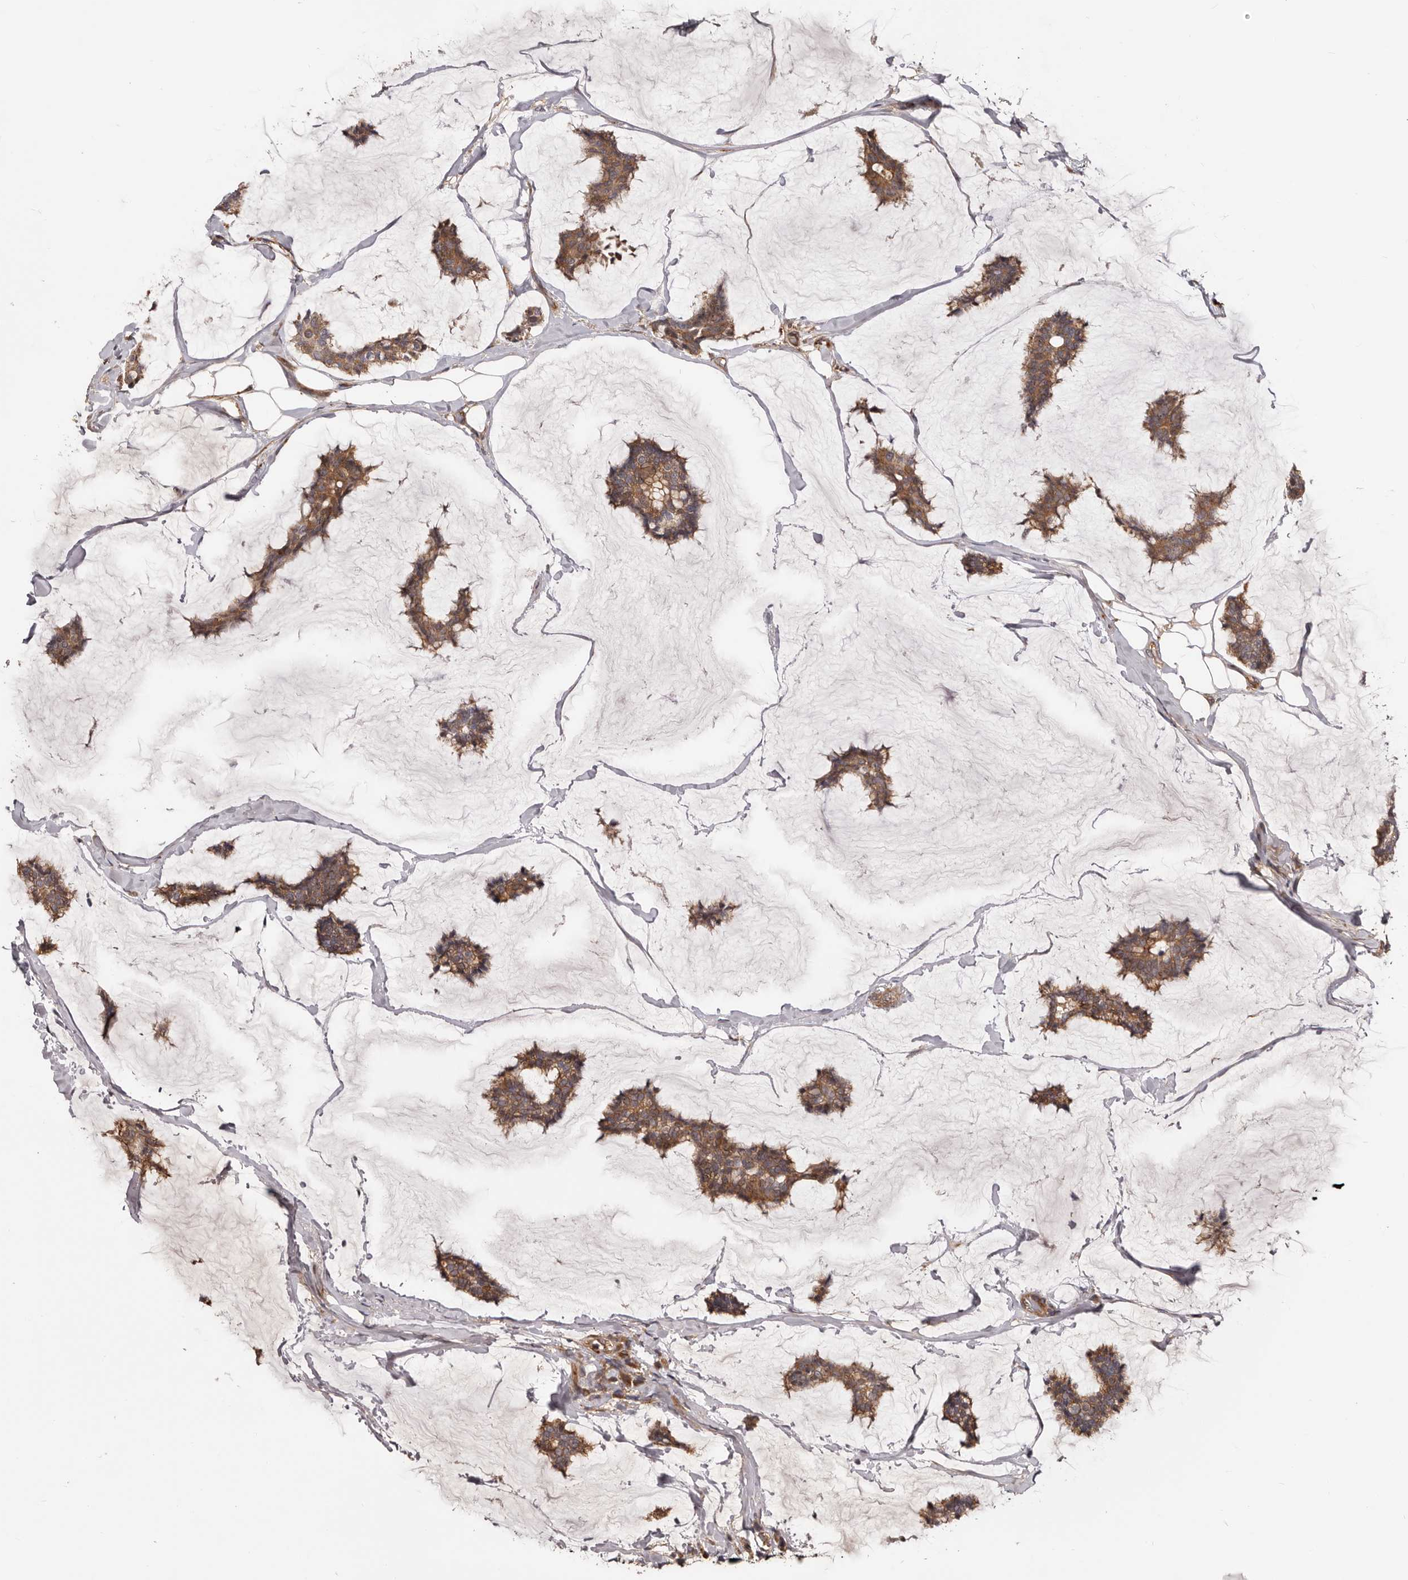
{"staining": {"intensity": "moderate", "quantity": ">75%", "location": "cytoplasmic/membranous"}, "tissue": "breast cancer", "cell_type": "Tumor cells", "image_type": "cancer", "snomed": [{"axis": "morphology", "description": "Duct carcinoma"}, {"axis": "topography", "description": "Breast"}], "caption": "Breast cancer tissue displays moderate cytoplasmic/membranous positivity in approximately >75% of tumor cells", "gene": "GTPBP1", "patient": {"sex": "female", "age": 93}}